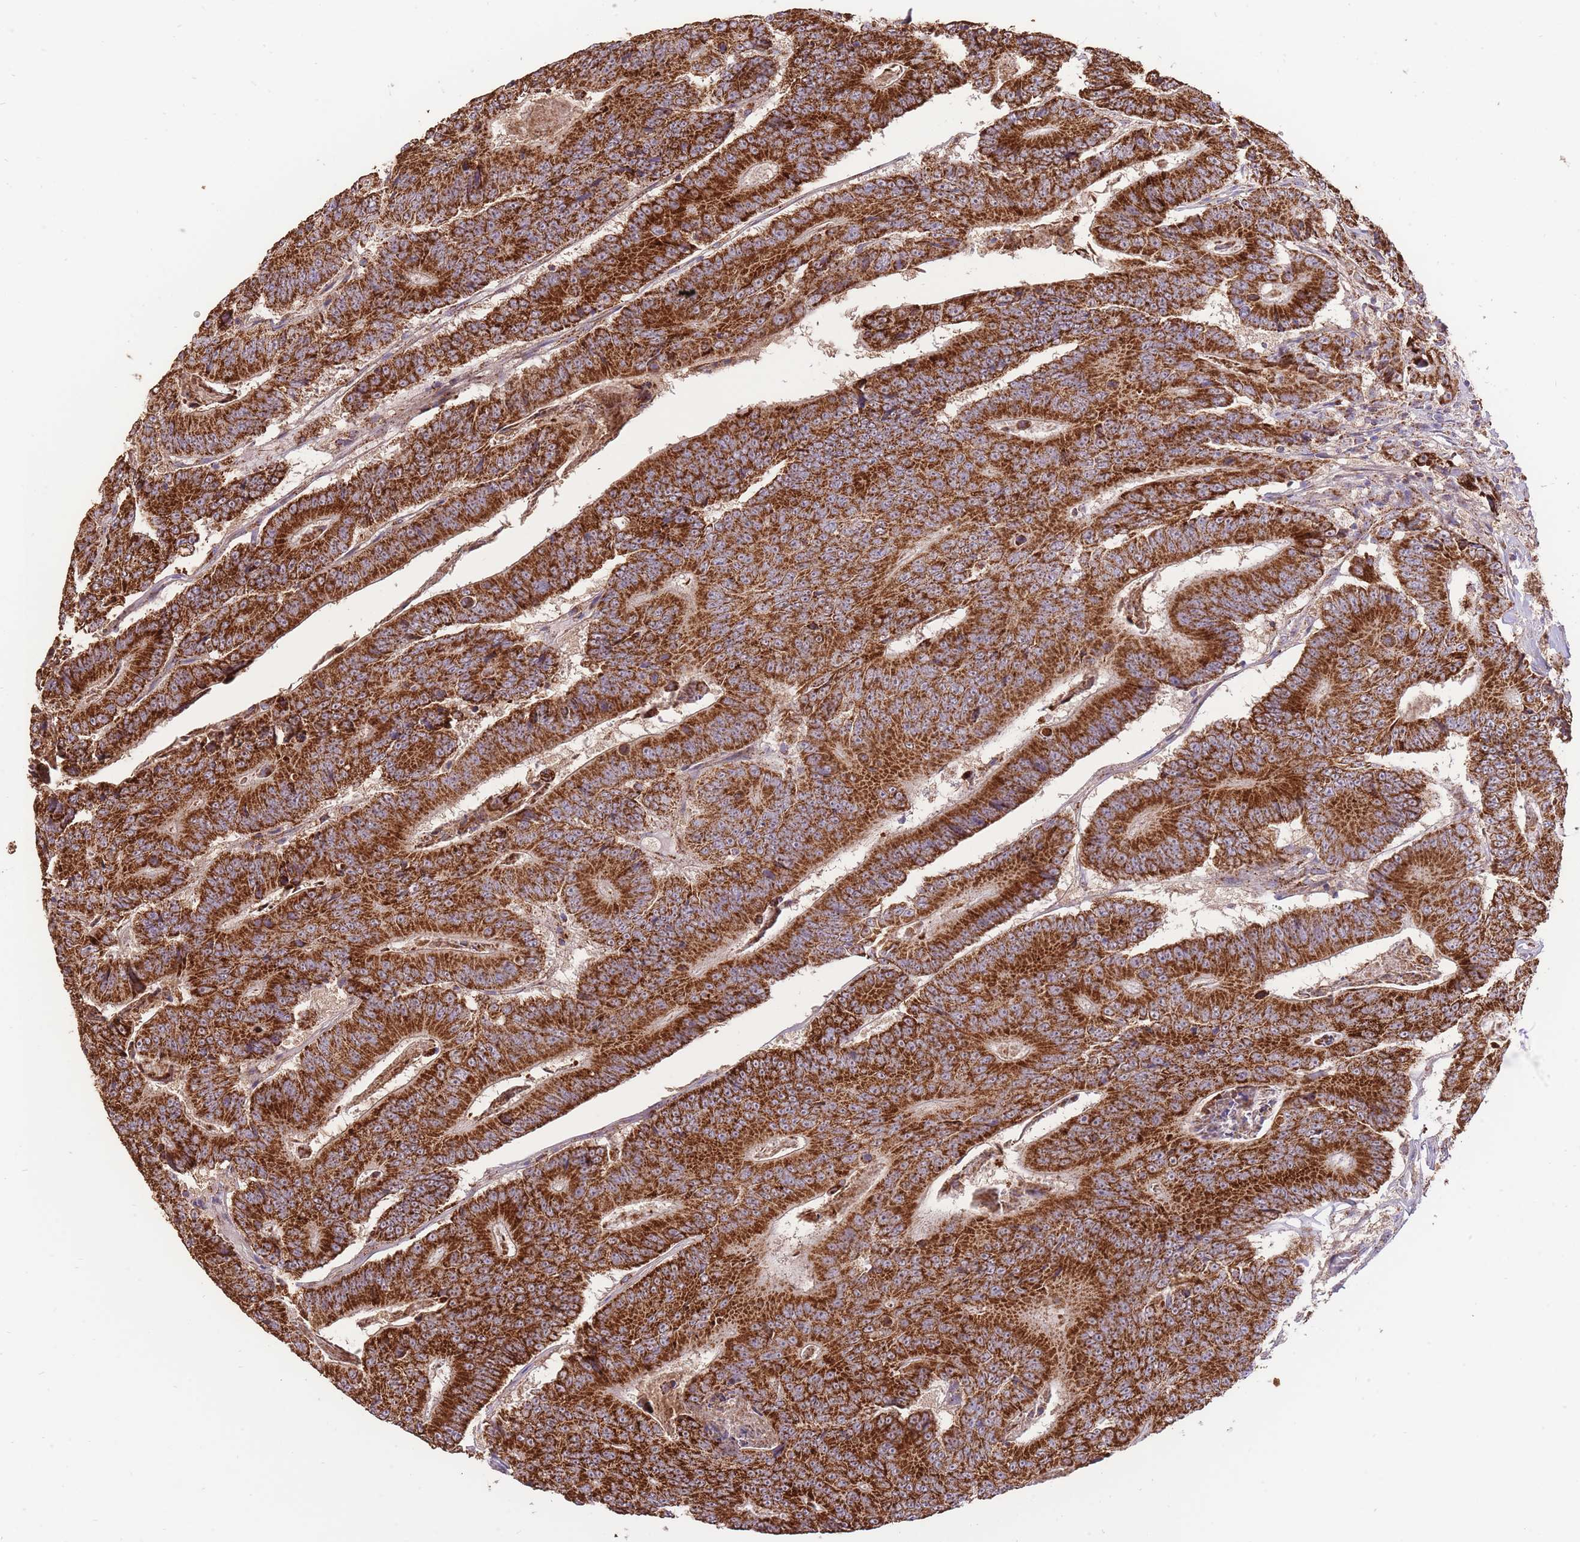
{"staining": {"intensity": "strong", "quantity": ">75%", "location": "cytoplasmic/membranous"}, "tissue": "colorectal cancer", "cell_type": "Tumor cells", "image_type": "cancer", "snomed": [{"axis": "morphology", "description": "Adenocarcinoma, NOS"}, {"axis": "topography", "description": "Colon"}], "caption": "Immunohistochemistry (IHC) micrograph of human colorectal cancer (adenocarcinoma) stained for a protein (brown), which displays high levels of strong cytoplasmic/membranous staining in about >75% of tumor cells.", "gene": "PREP", "patient": {"sex": "male", "age": 83}}